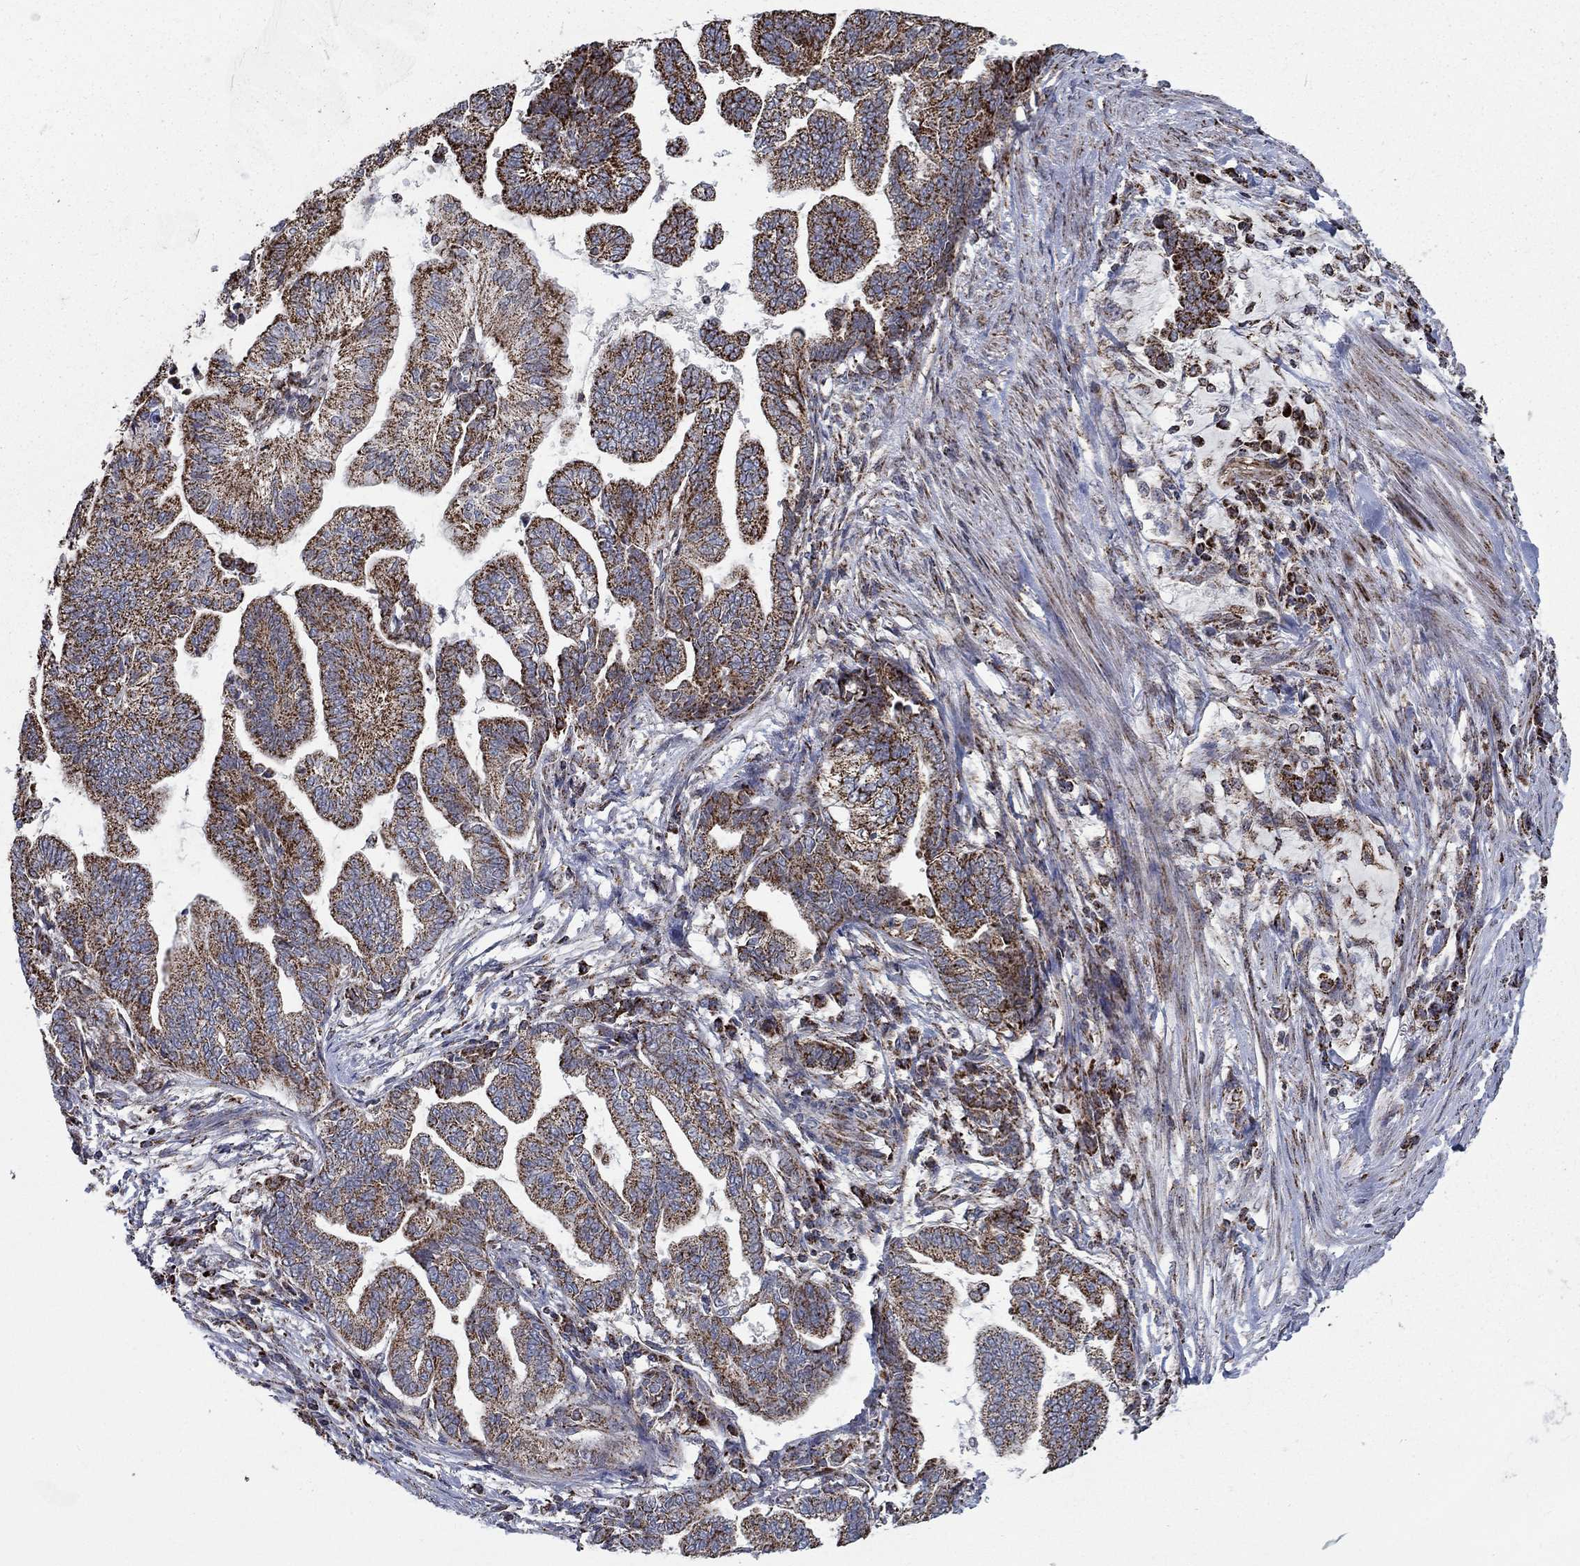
{"staining": {"intensity": "strong", "quantity": "25%-75%", "location": "cytoplasmic/membranous"}, "tissue": "stomach cancer", "cell_type": "Tumor cells", "image_type": "cancer", "snomed": [{"axis": "morphology", "description": "Adenocarcinoma, NOS"}, {"axis": "topography", "description": "Stomach"}], "caption": "A brown stain highlights strong cytoplasmic/membranous staining of a protein in human stomach cancer (adenocarcinoma) tumor cells. Using DAB (3,3'-diaminobenzidine) (brown) and hematoxylin (blue) stains, captured at high magnification using brightfield microscopy.", "gene": "MOAP1", "patient": {"sex": "male", "age": 83}}